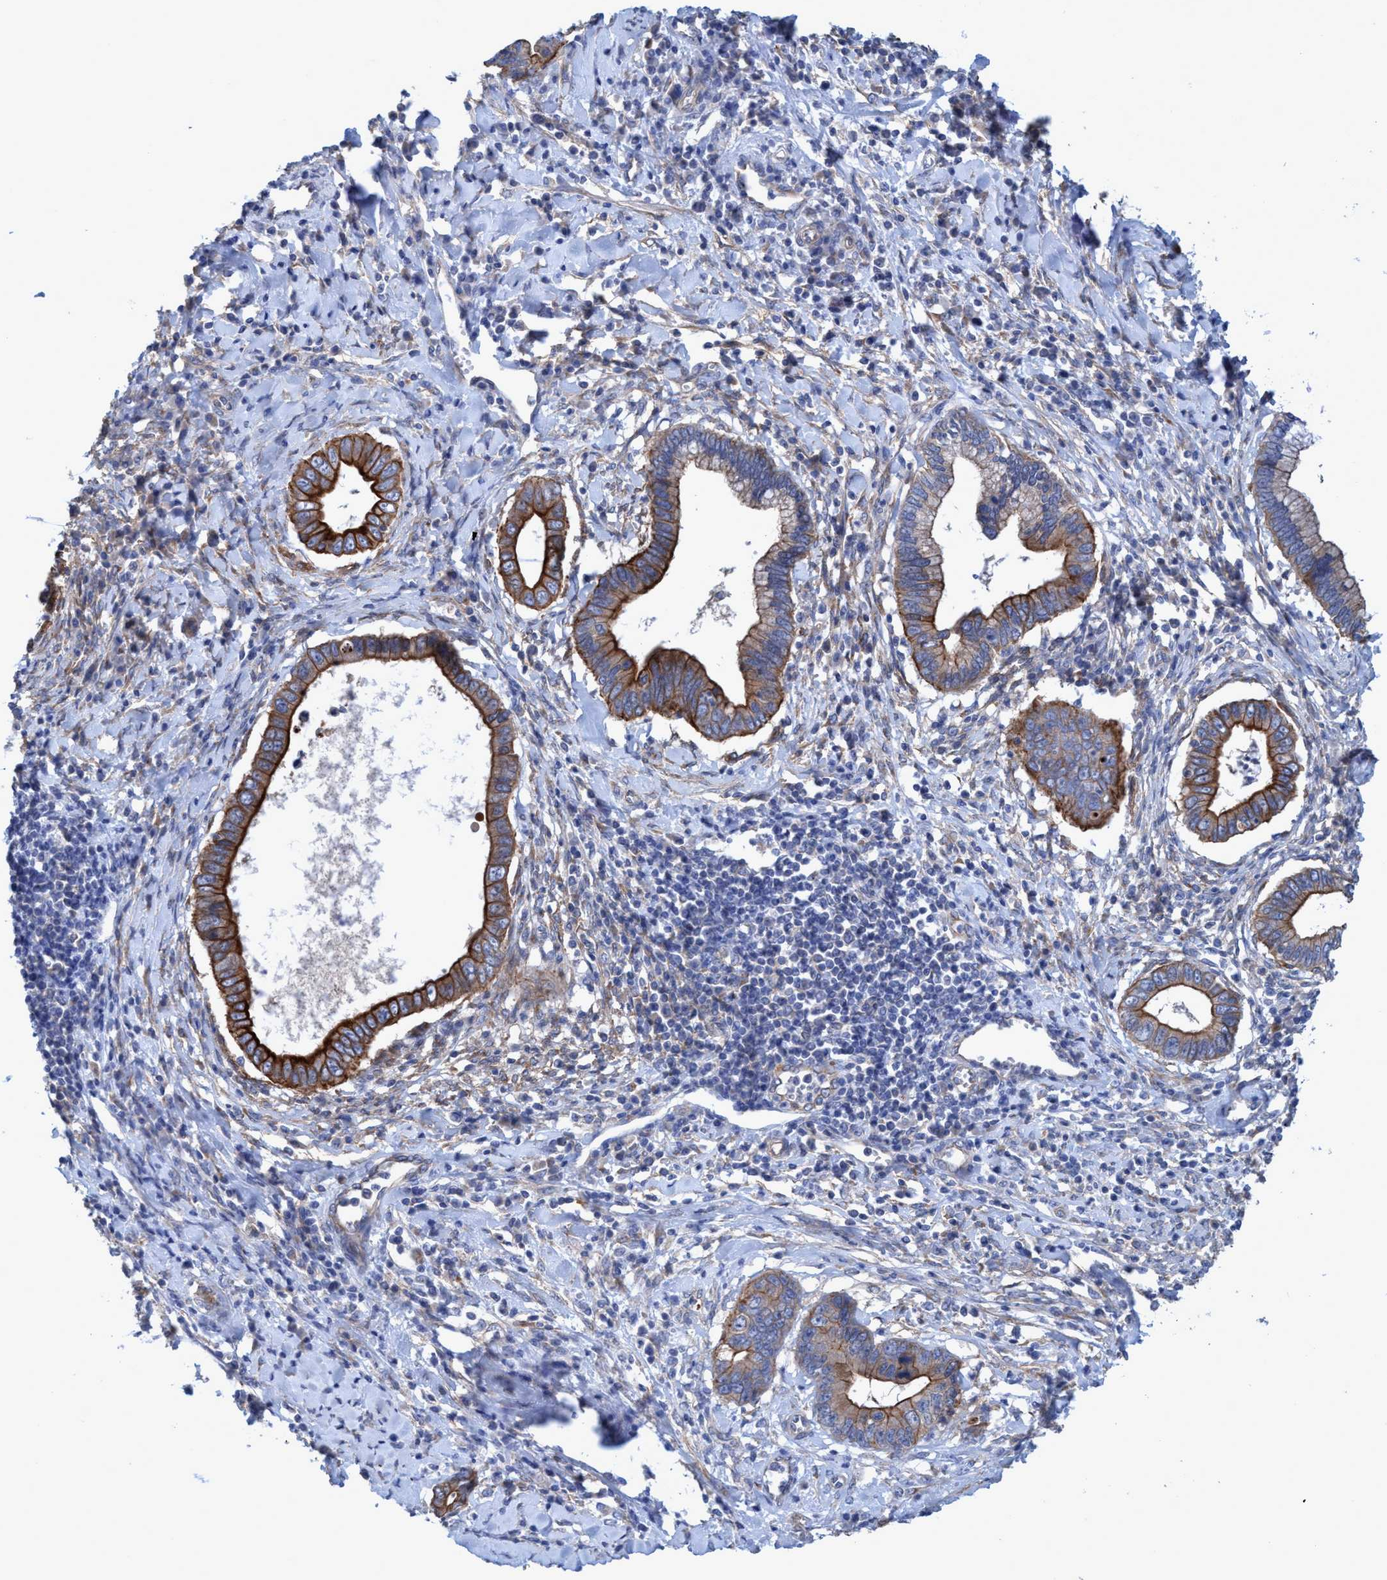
{"staining": {"intensity": "strong", "quantity": "25%-75%", "location": "cytoplasmic/membranous"}, "tissue": "cervical cancer", "cell_type": "Tumor cells", "image_type": "cancer", "snomed": [{"axis": "morphology", "description": "Adenocarcinoma, NOS"}, {"axis": "topography", "description": "Cervix"}], "caption": "Adenocarcinoma (cervical) stained with a brown dye reveals strong cytoplasmic/membranous positive expression in about 25%-75% of tumor cells.", "gene": "GULP1", "patient": {"sex": "female", "age": 44}}